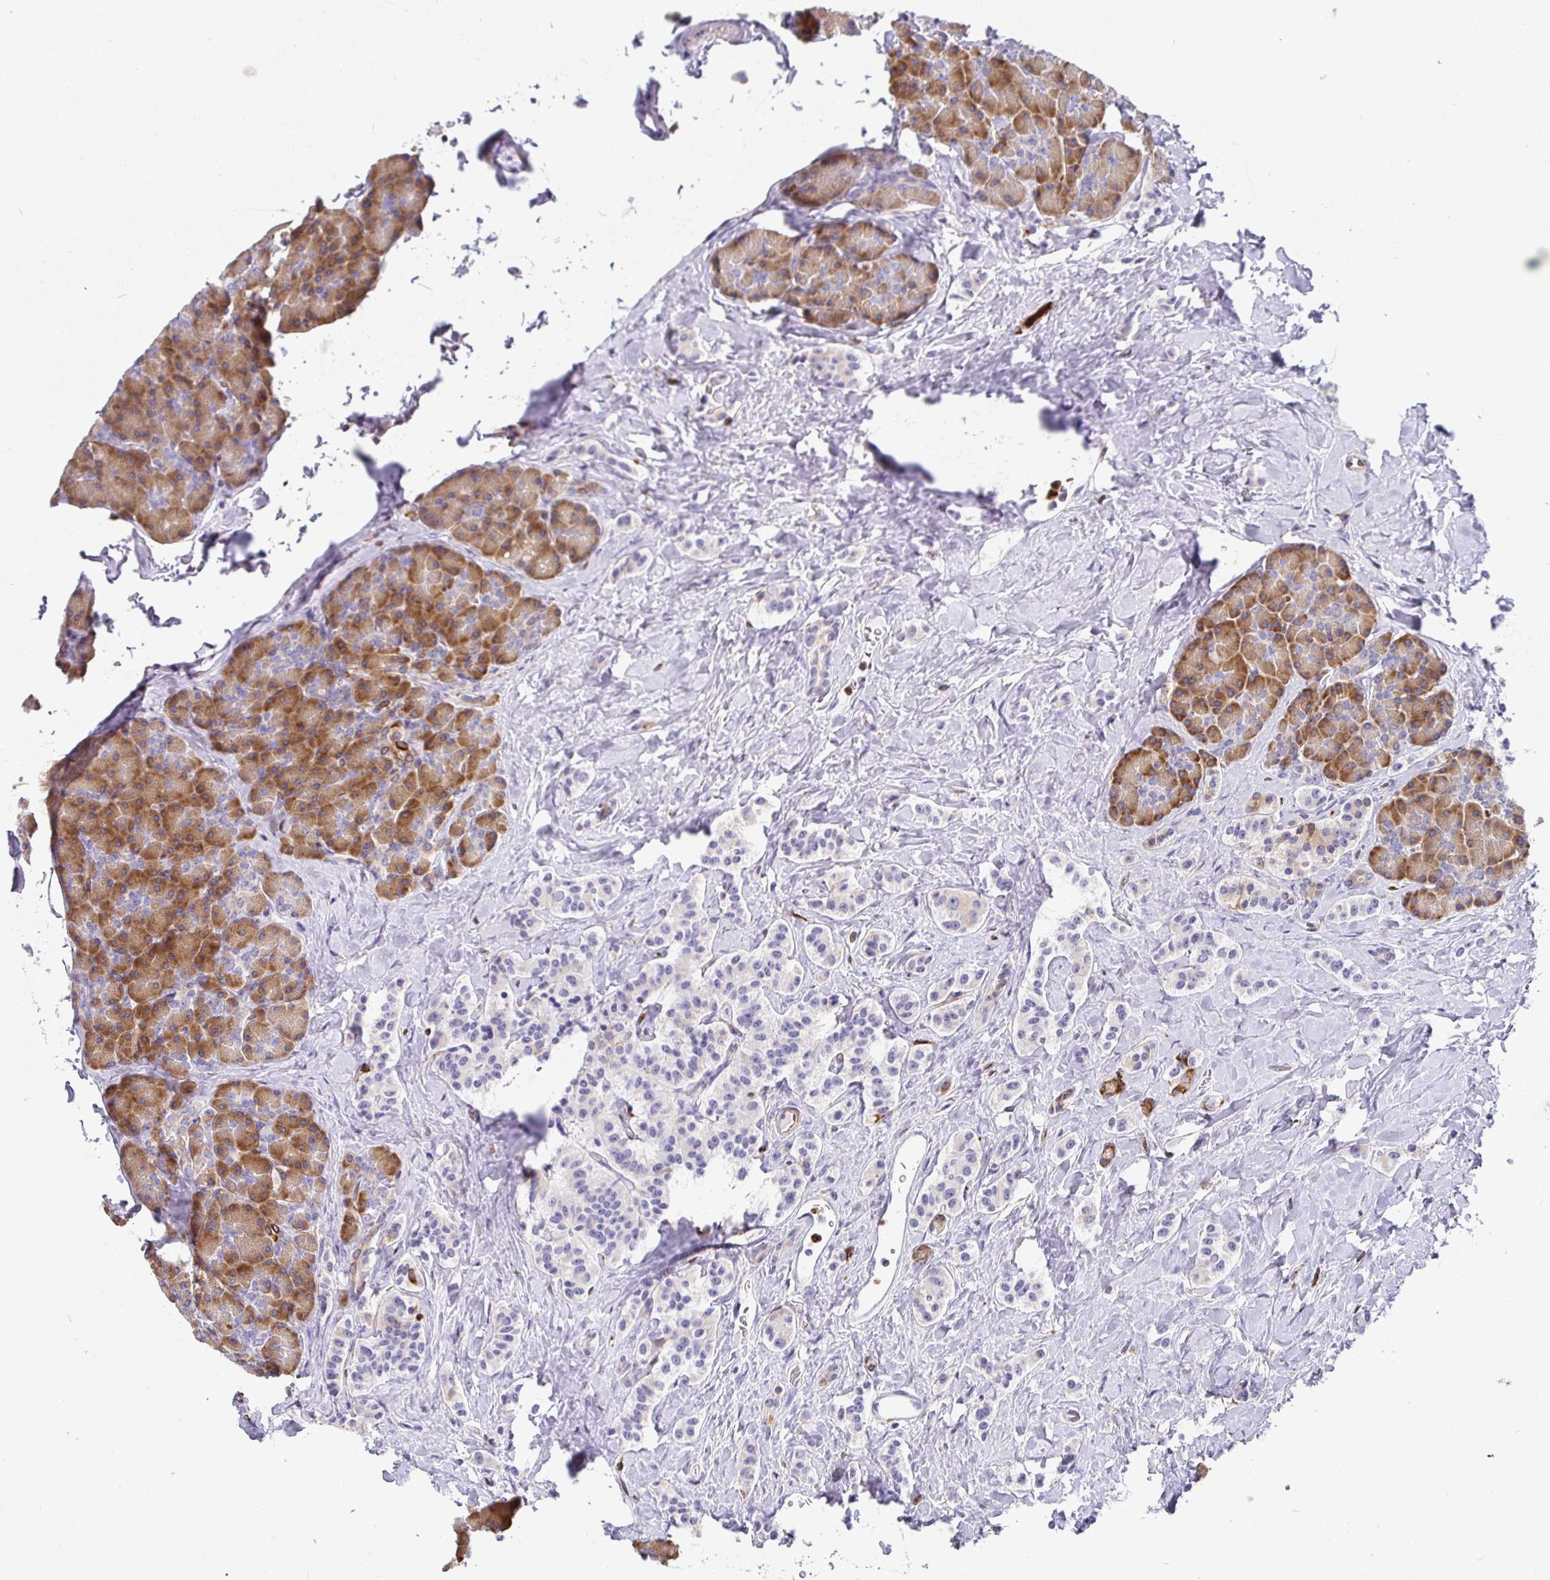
{"staining": {"intensity": "negative", "quantity": "none", "location": "none"}, "tissue": "carcinoid", "cell_type": "Tumor cells", "image_type": "cancer", "snomed": [{"axis": "morphology", "description": "Normal tissue, NOS"}, {"axis": "morphology", "description": "Carcinoid, malignant, NOS"}, {"axis": "topography", "description": "Pancreas"}], "caption": "Carcinoid (malignant) was stained to show a protein in brown. There is no significant positivity in tumor cells.", "gene": "TP53I11", "patient": {"sex": "male", "age": 36}}